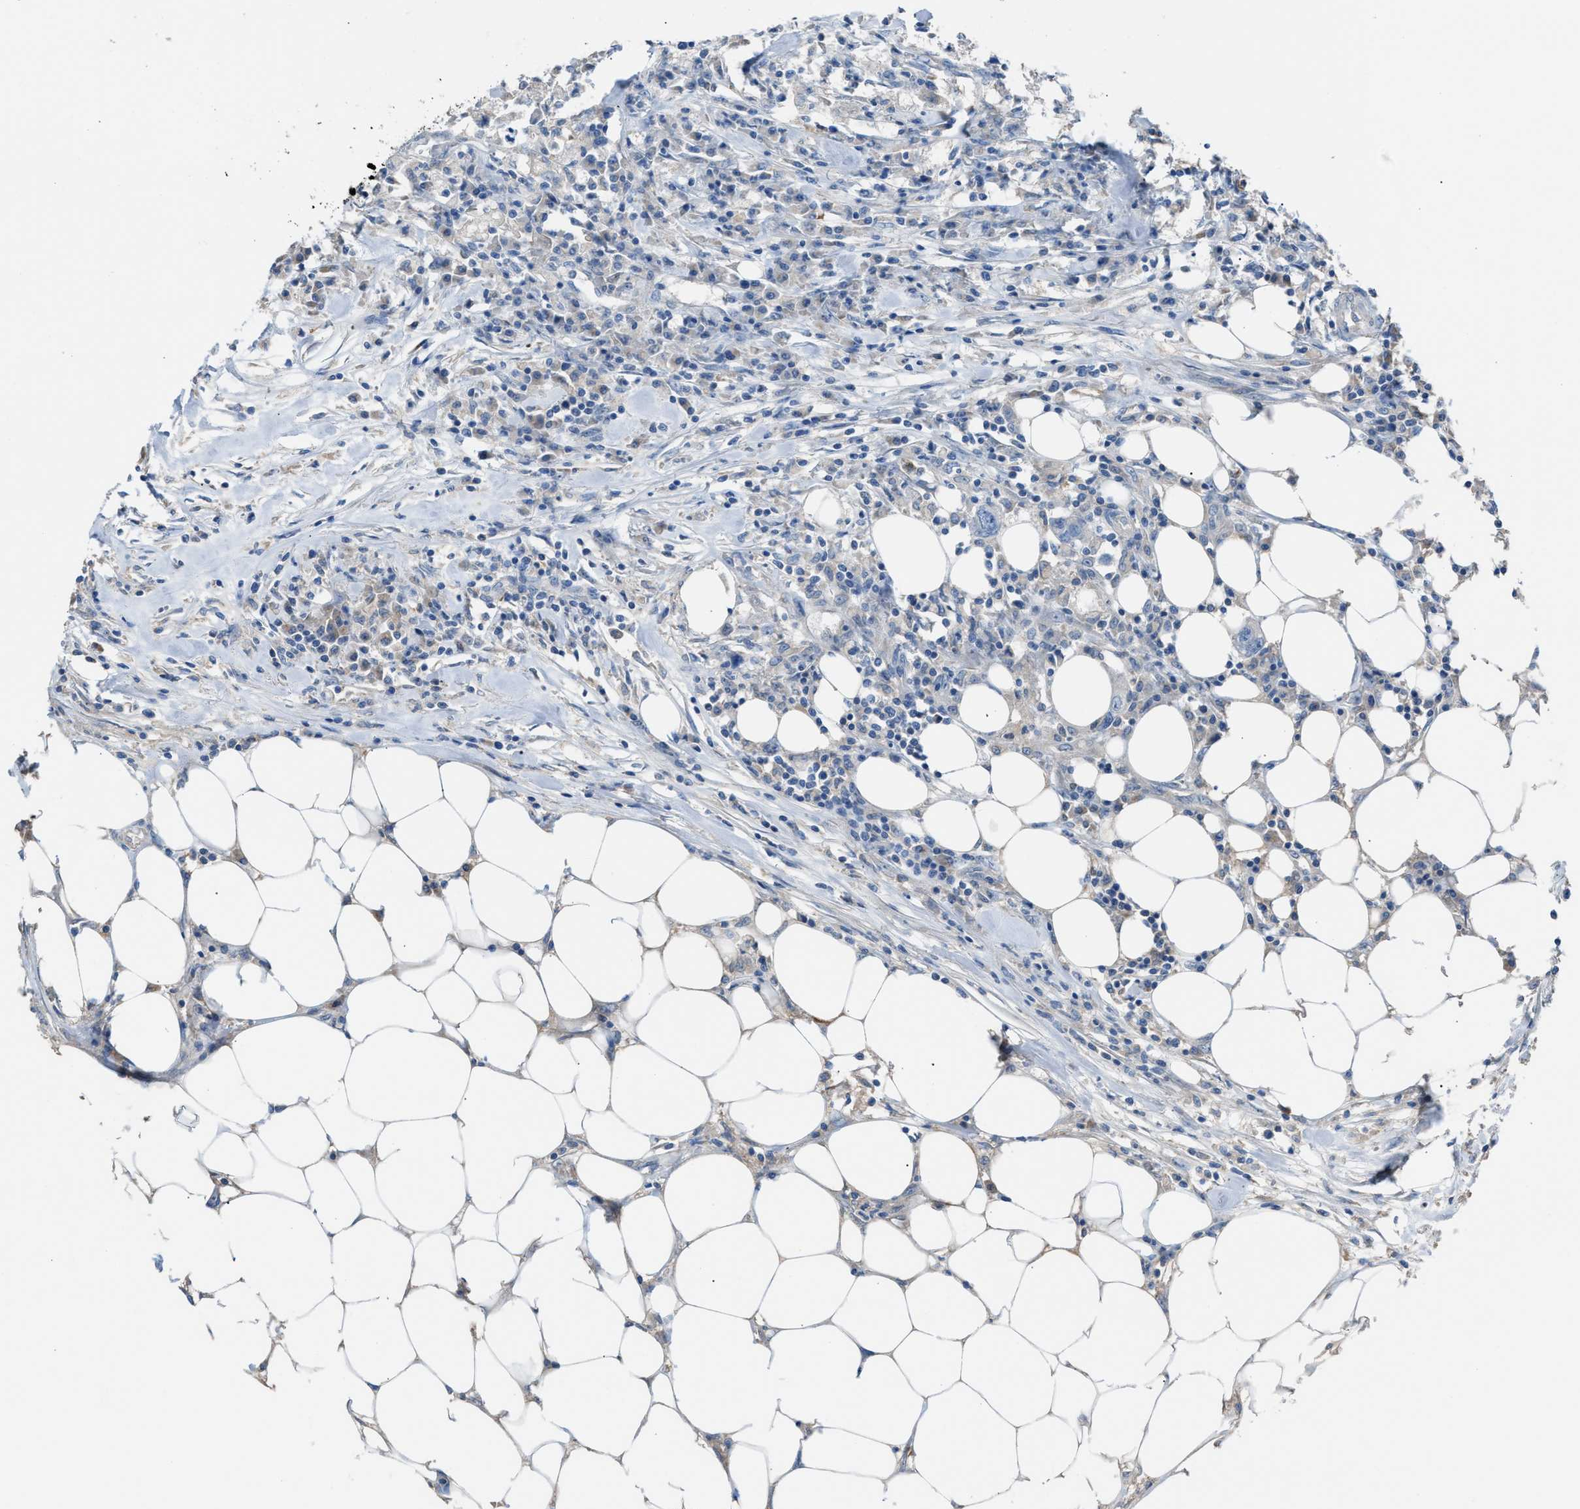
{"staining": {"intensity": "negative", "quantity": "none", "location": "none"}, "tissue": "colorectal cancer", "cell_type": "Tumor cells", "image_type": "cancer", "snomed": [{"axis": "morphology", "description": "Adenocarcinoma, NOS"}, {"axis": "topography", "description": "Colon"}], "caption": "Human colorectal cancer stained for a protein using immunohistochemistry displays no positivity in tumor cells.", "gene": "NQO2", "patient": {"sex": "male", "age": 71}}